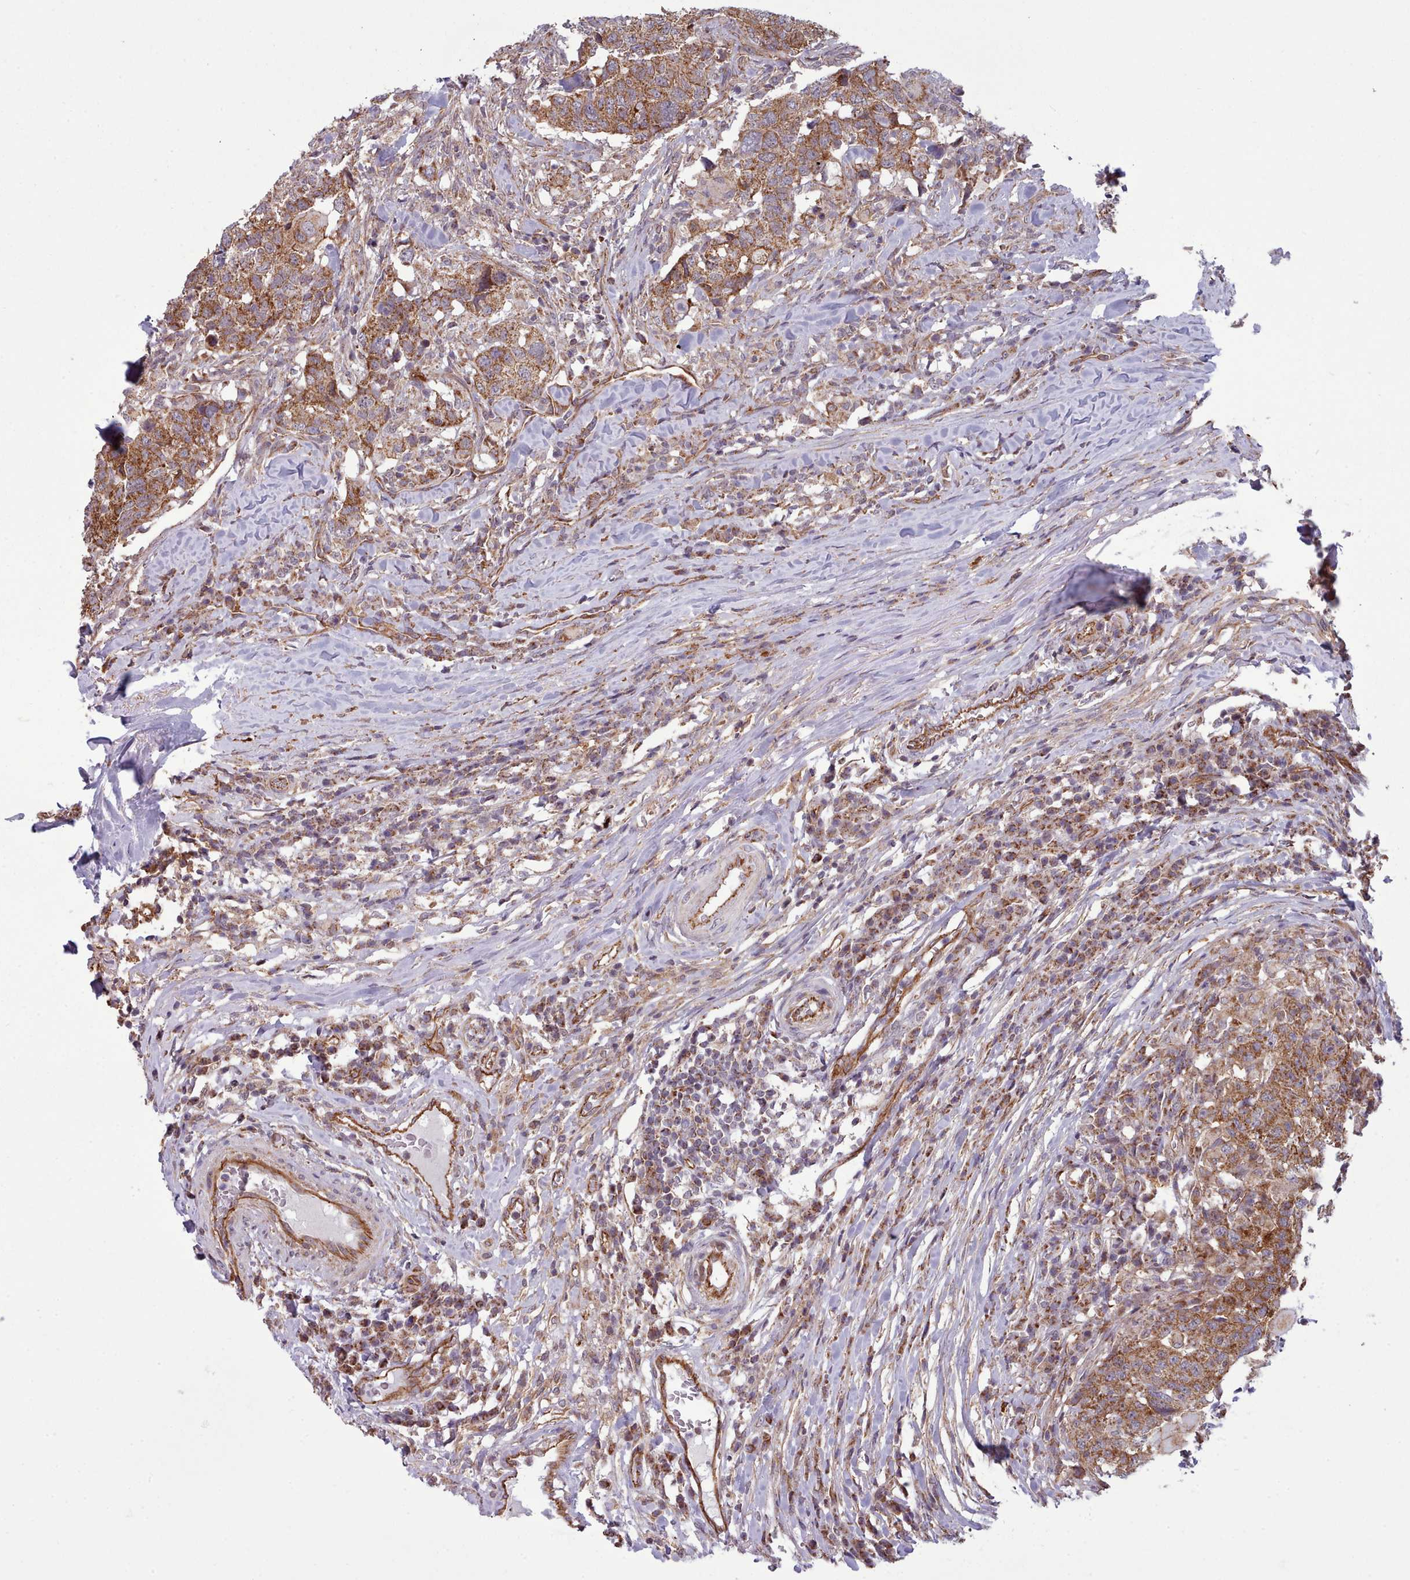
{"staining": {"intensity": "strong", "quantity": ">75%", "location": "cytoplasmic/membranous"}, "tissue": "head and neck cancer", "cell_type": "Tumor cells", "image_type": "cancer", "snomed": [{"axis": "morphology", "description": "Normal tissue, NOS"}, {"axis": "morphology", "description": "Squamous cell carcinoma, NOS"}, {"axis": "topography", "description": "Skeletal muscle"}, {"axis": "topography", "description": "Vascular tissue"}, {"axis": "topography", "description": "Peripheral nerve tissue"}, {"axis": "topography", "description": "Head-Neck"}], "caption": "Tumor cells display strong cytoplasmic/membranous staining in approximately >75% of cells in squamous cell carcinoma (head and neck). (Brightfield microscopy of DAB IHC at high magnification).", "gene": "MRPL46", "patient": {"sex": "male", "age": 66}}